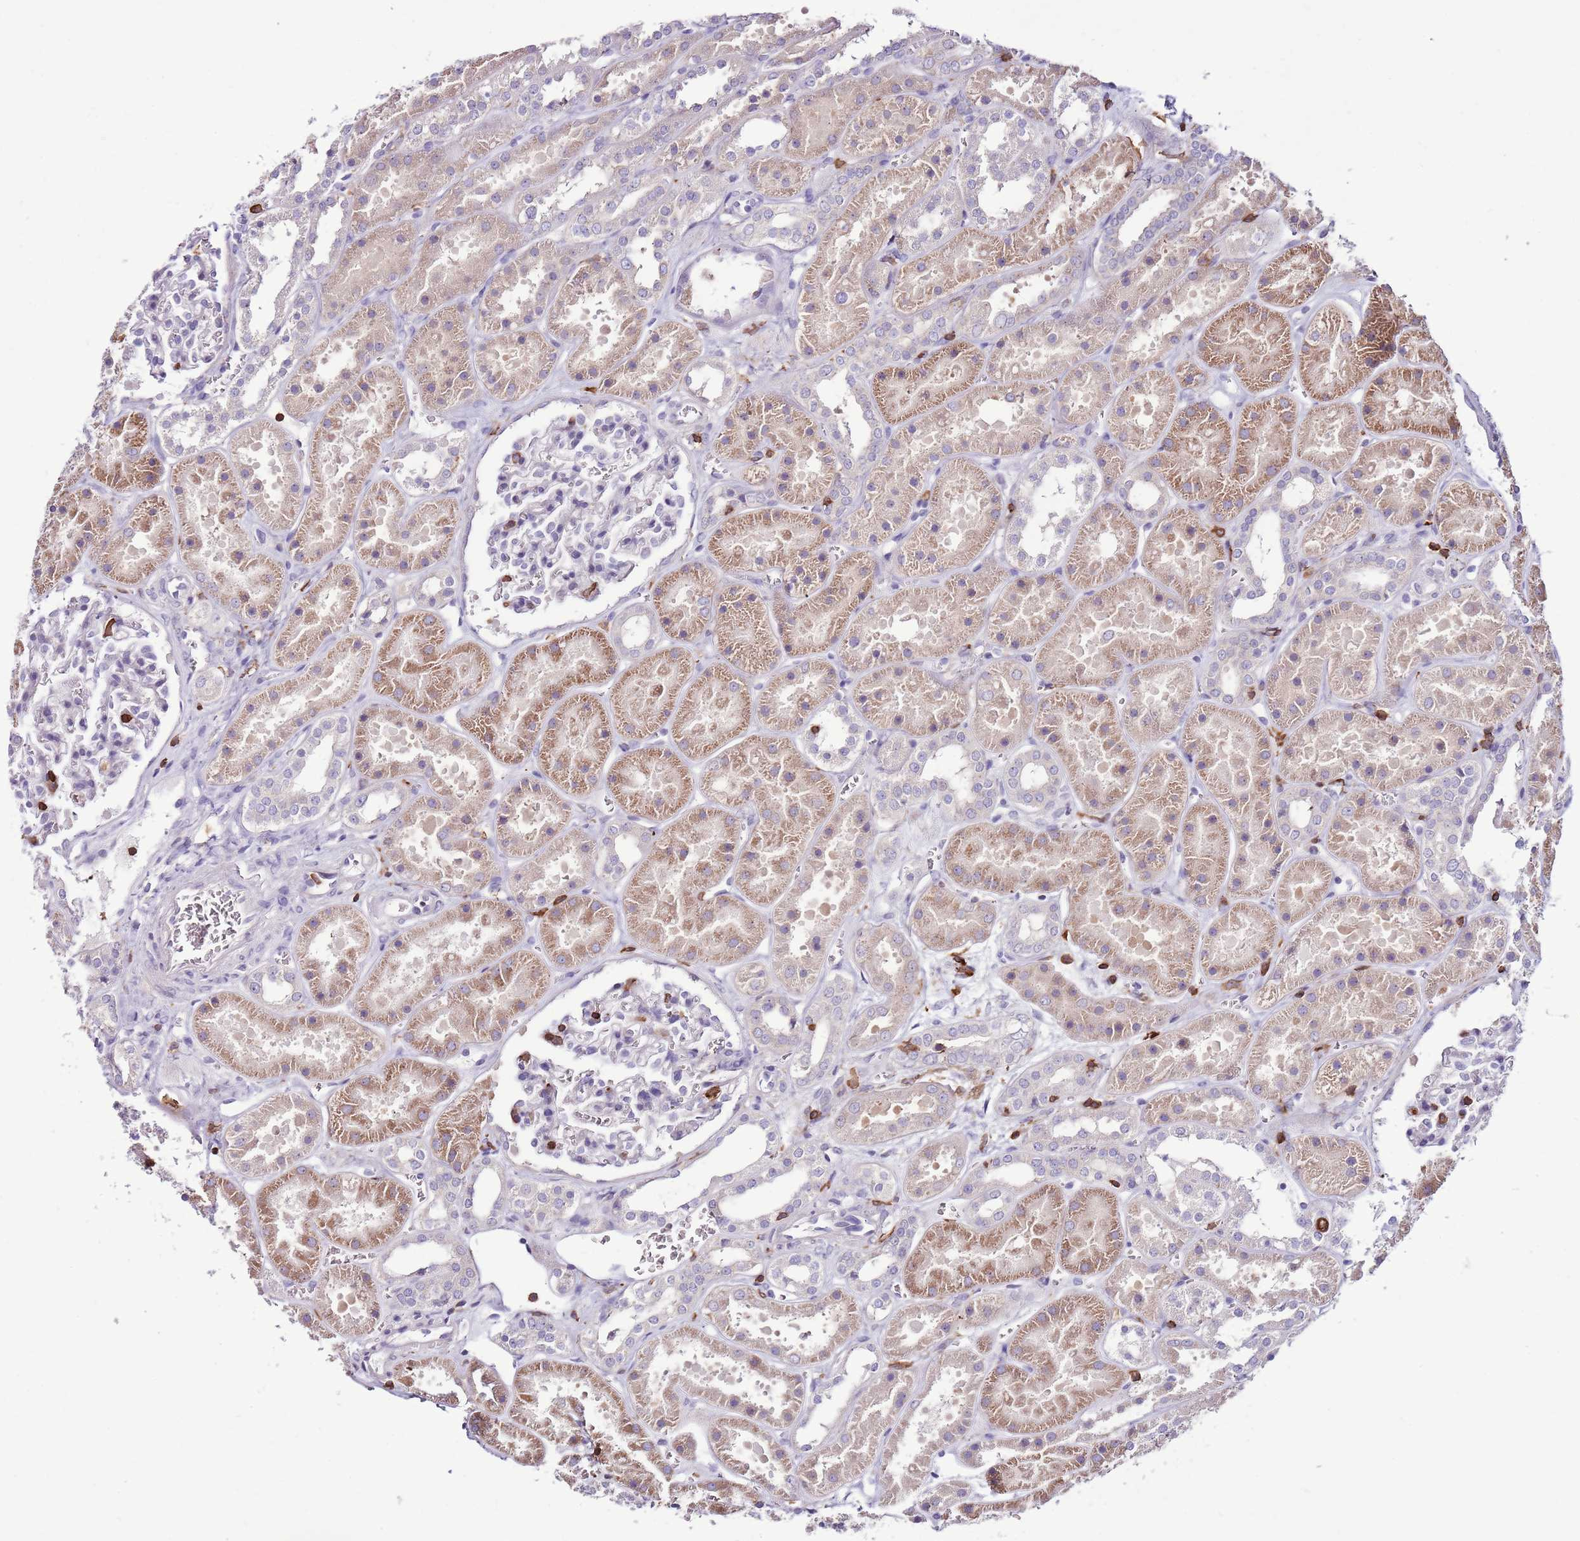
{"staining": {"intensity": "negative", "quantity": "none", "location": "none"}, "tissue": "kidney", "cell_type": "Cells in glomeruli", "image_type": "normal", "snomed": [{"axis": "morphology", "description": "Normal tissue, NOS"}, {"axis": "topography", "description": "Kidney"}], "caption": "Kidney stained for a protein using immunohistochemistry (IHC) displays no expression cells in glomeruli.", "gene": "ZSWIM1", "patient": {"sex": "female", "age": 41}}